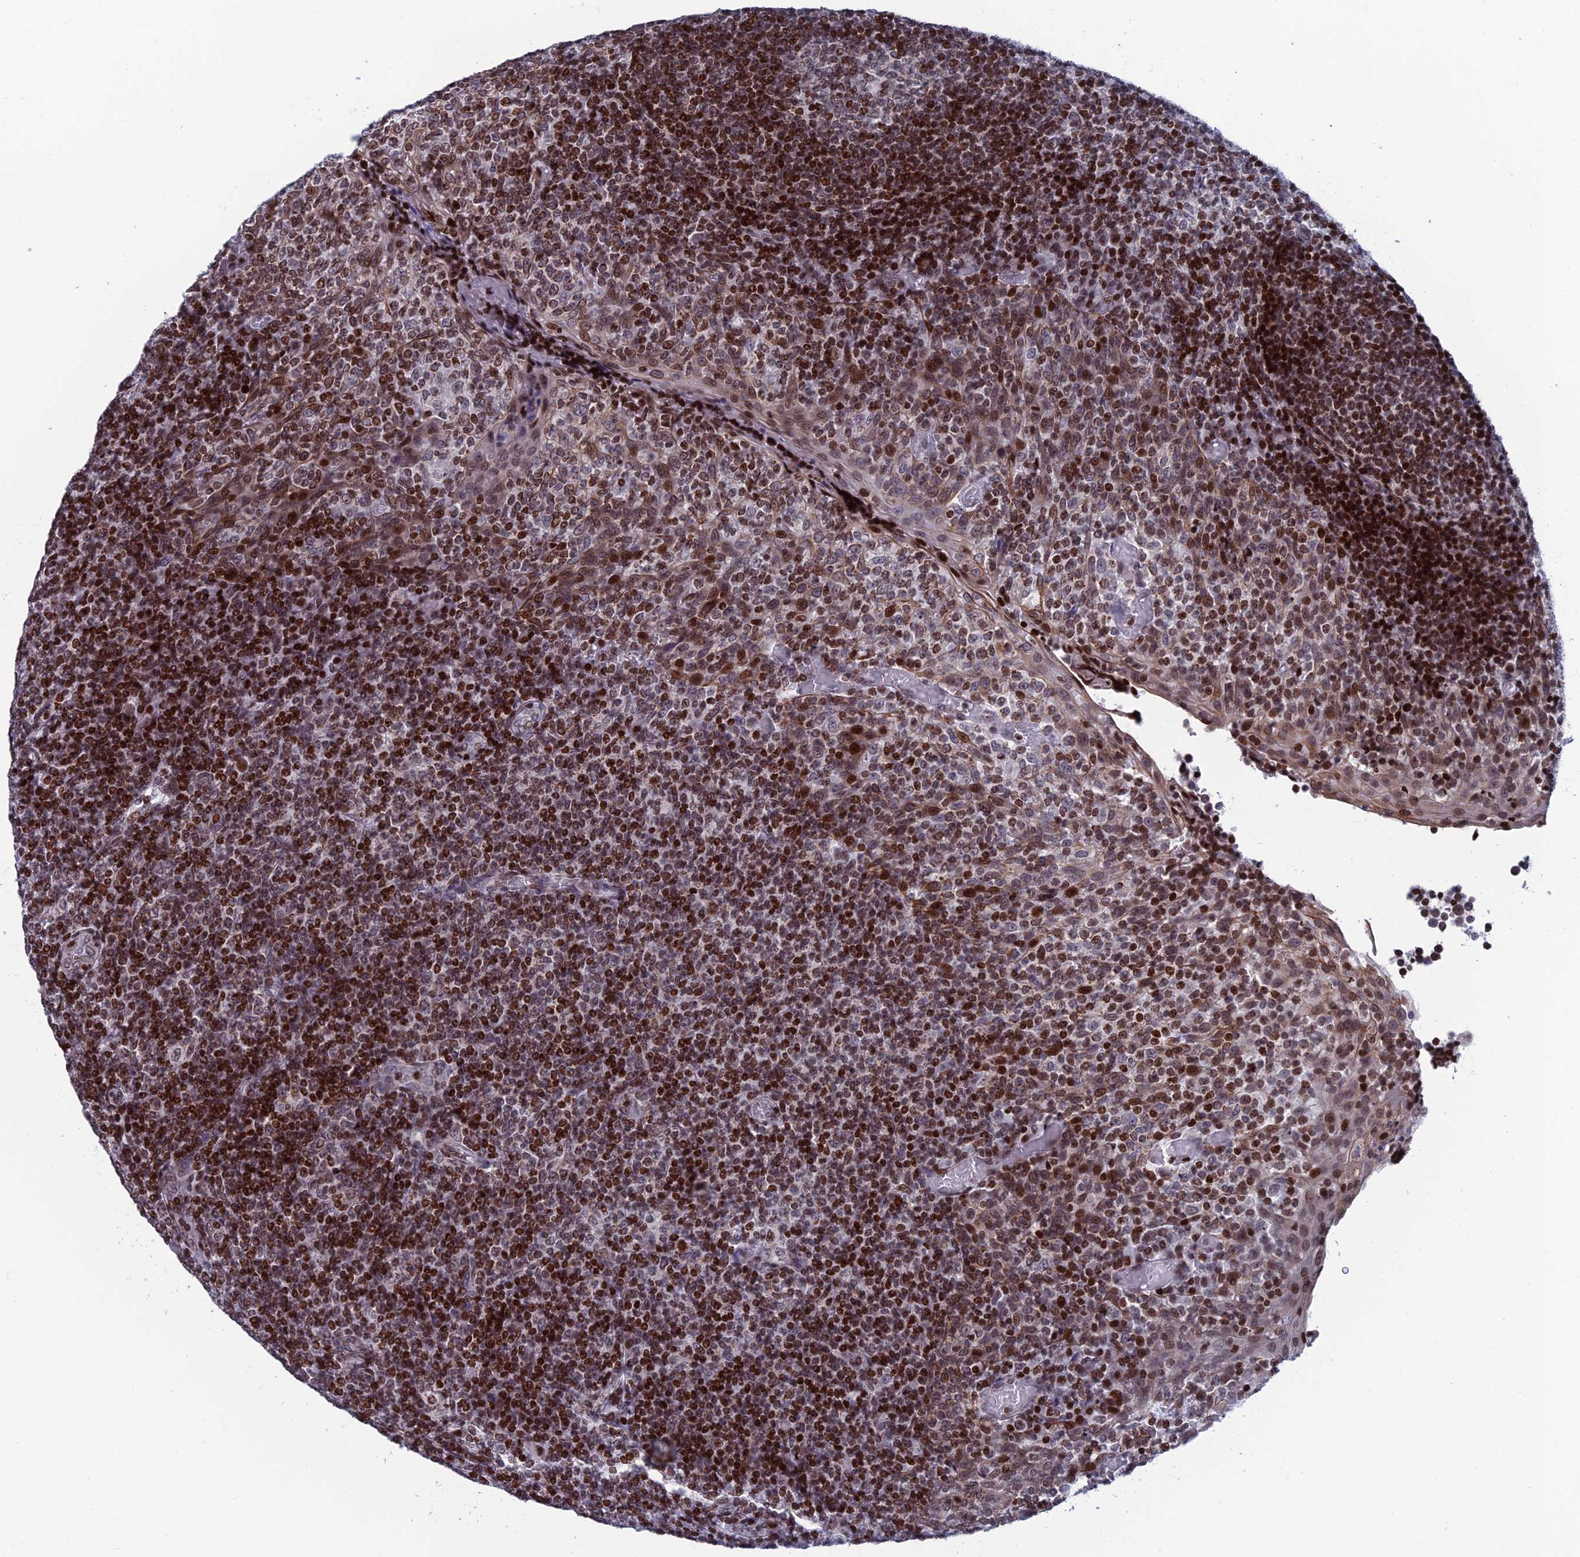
{"staining": {"intensity": "moderate", "quantity": "<25%", "location": "nuclear"}, "tissue": "tonsil", "cell_type": "Germinal center cells", "image_type": "normal", "snomed": [{"axis": "morphology", "description": "Normal tissue, NOS"}, {"axis": "topography", "description": "Tonsil"}], "caption": "Moderate nuclear staining is seen in approximately <25% of germinal center cells in unremarkable tonsil. (DAB (3,3'-diaminobenzidine) IHC, brown staining for protein, blue staining for nuclei).", "gene": "AFF3", "patient": {"sex": "female", "age": 19}}